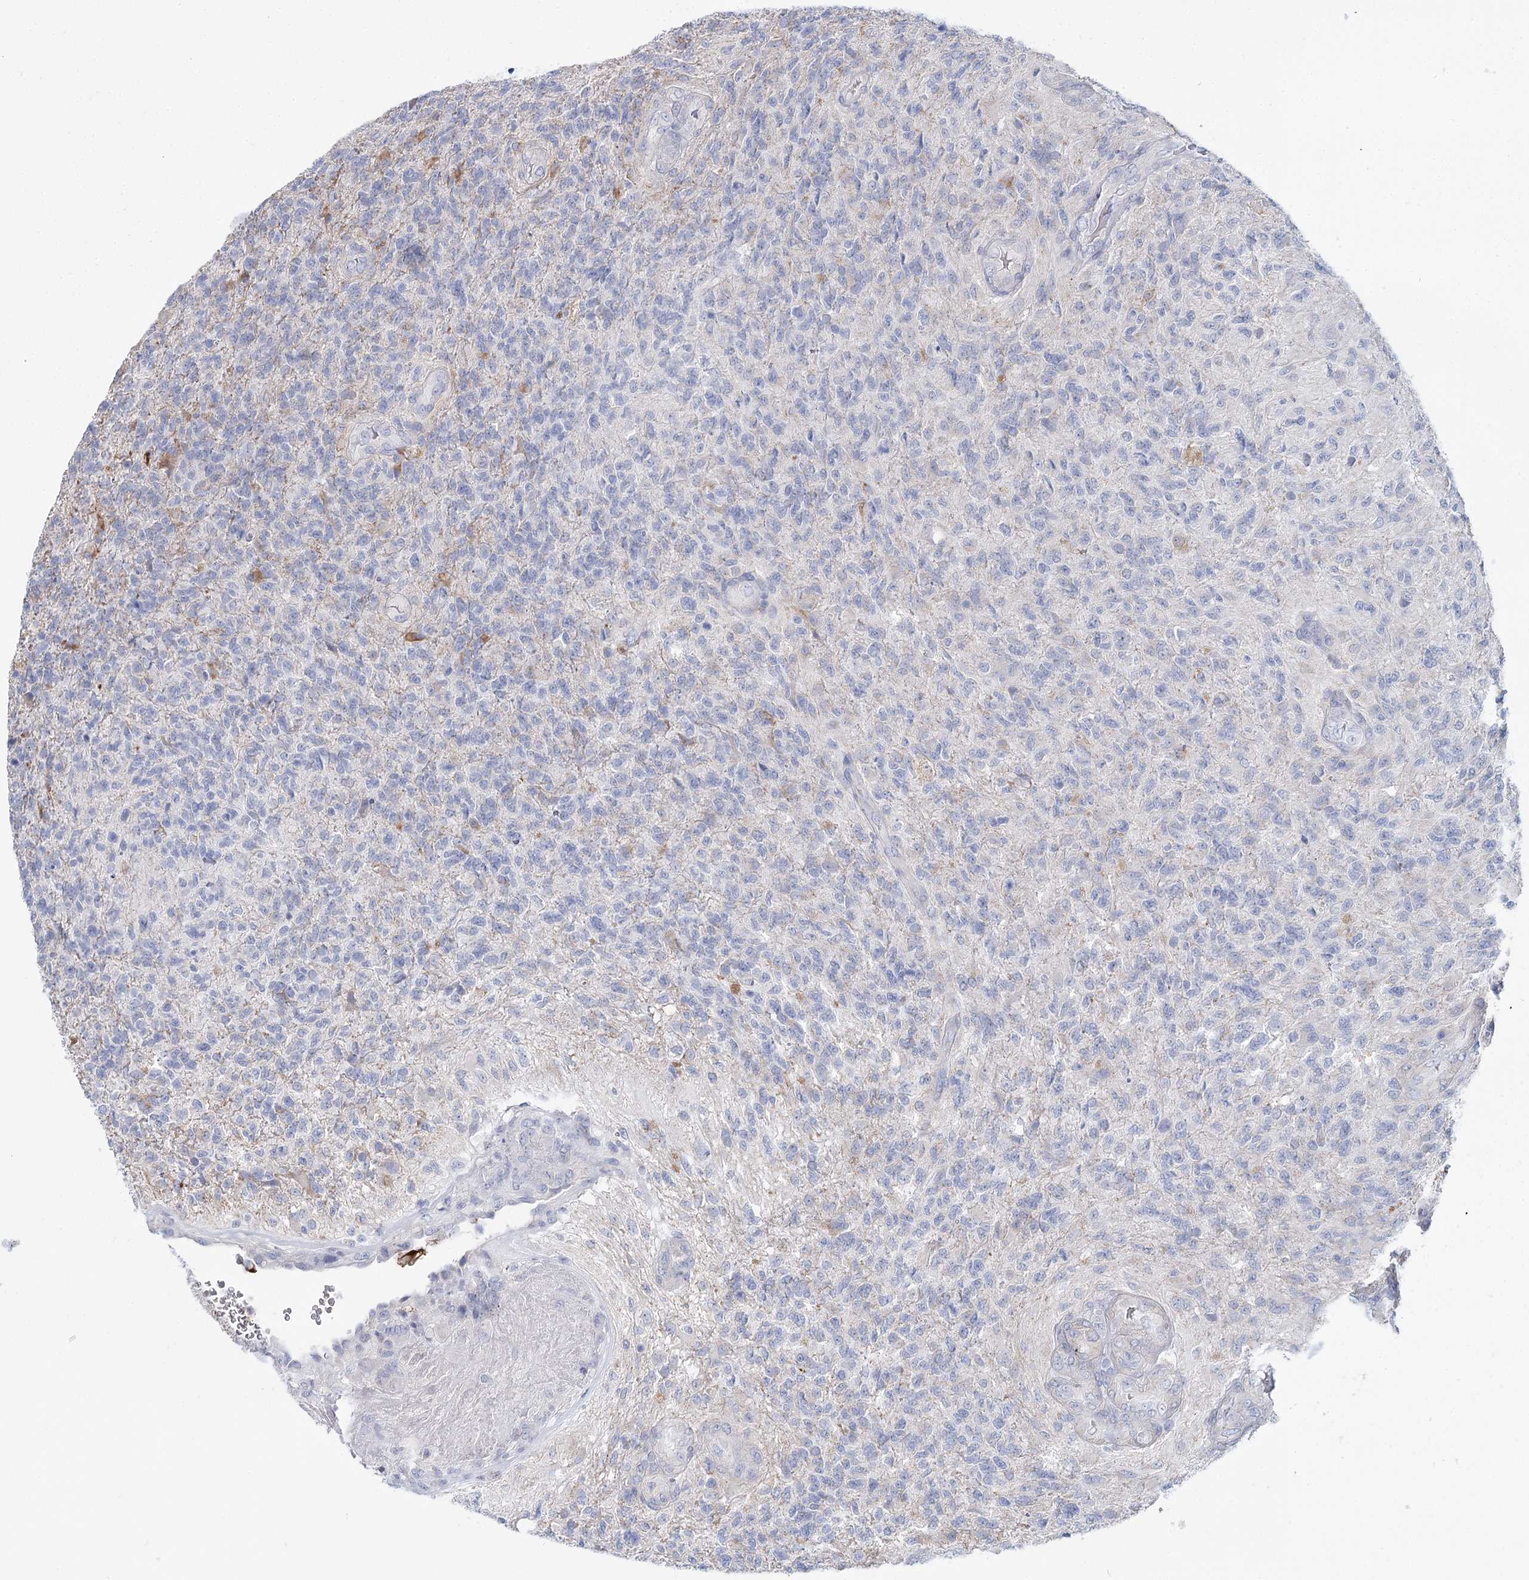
{"staining": {"intensity": "negative", "quantity": "none", "location": "none"}, "tissue": "glioma", "cell_type": "Tumor cells", "image_type": "cancer", "snomed": [{"axis": "morphology", "description": "Glioma, malignant, High grade"}, {"axis": "topography", "description": "Brain"}], "caption": "Malignant glioma (high-grade) was stained to show a protein in brown. There is no significant positivity in tumor cells.", "gene": "ARHGAP44", "patient": {"sex": "male", "age": 56}}